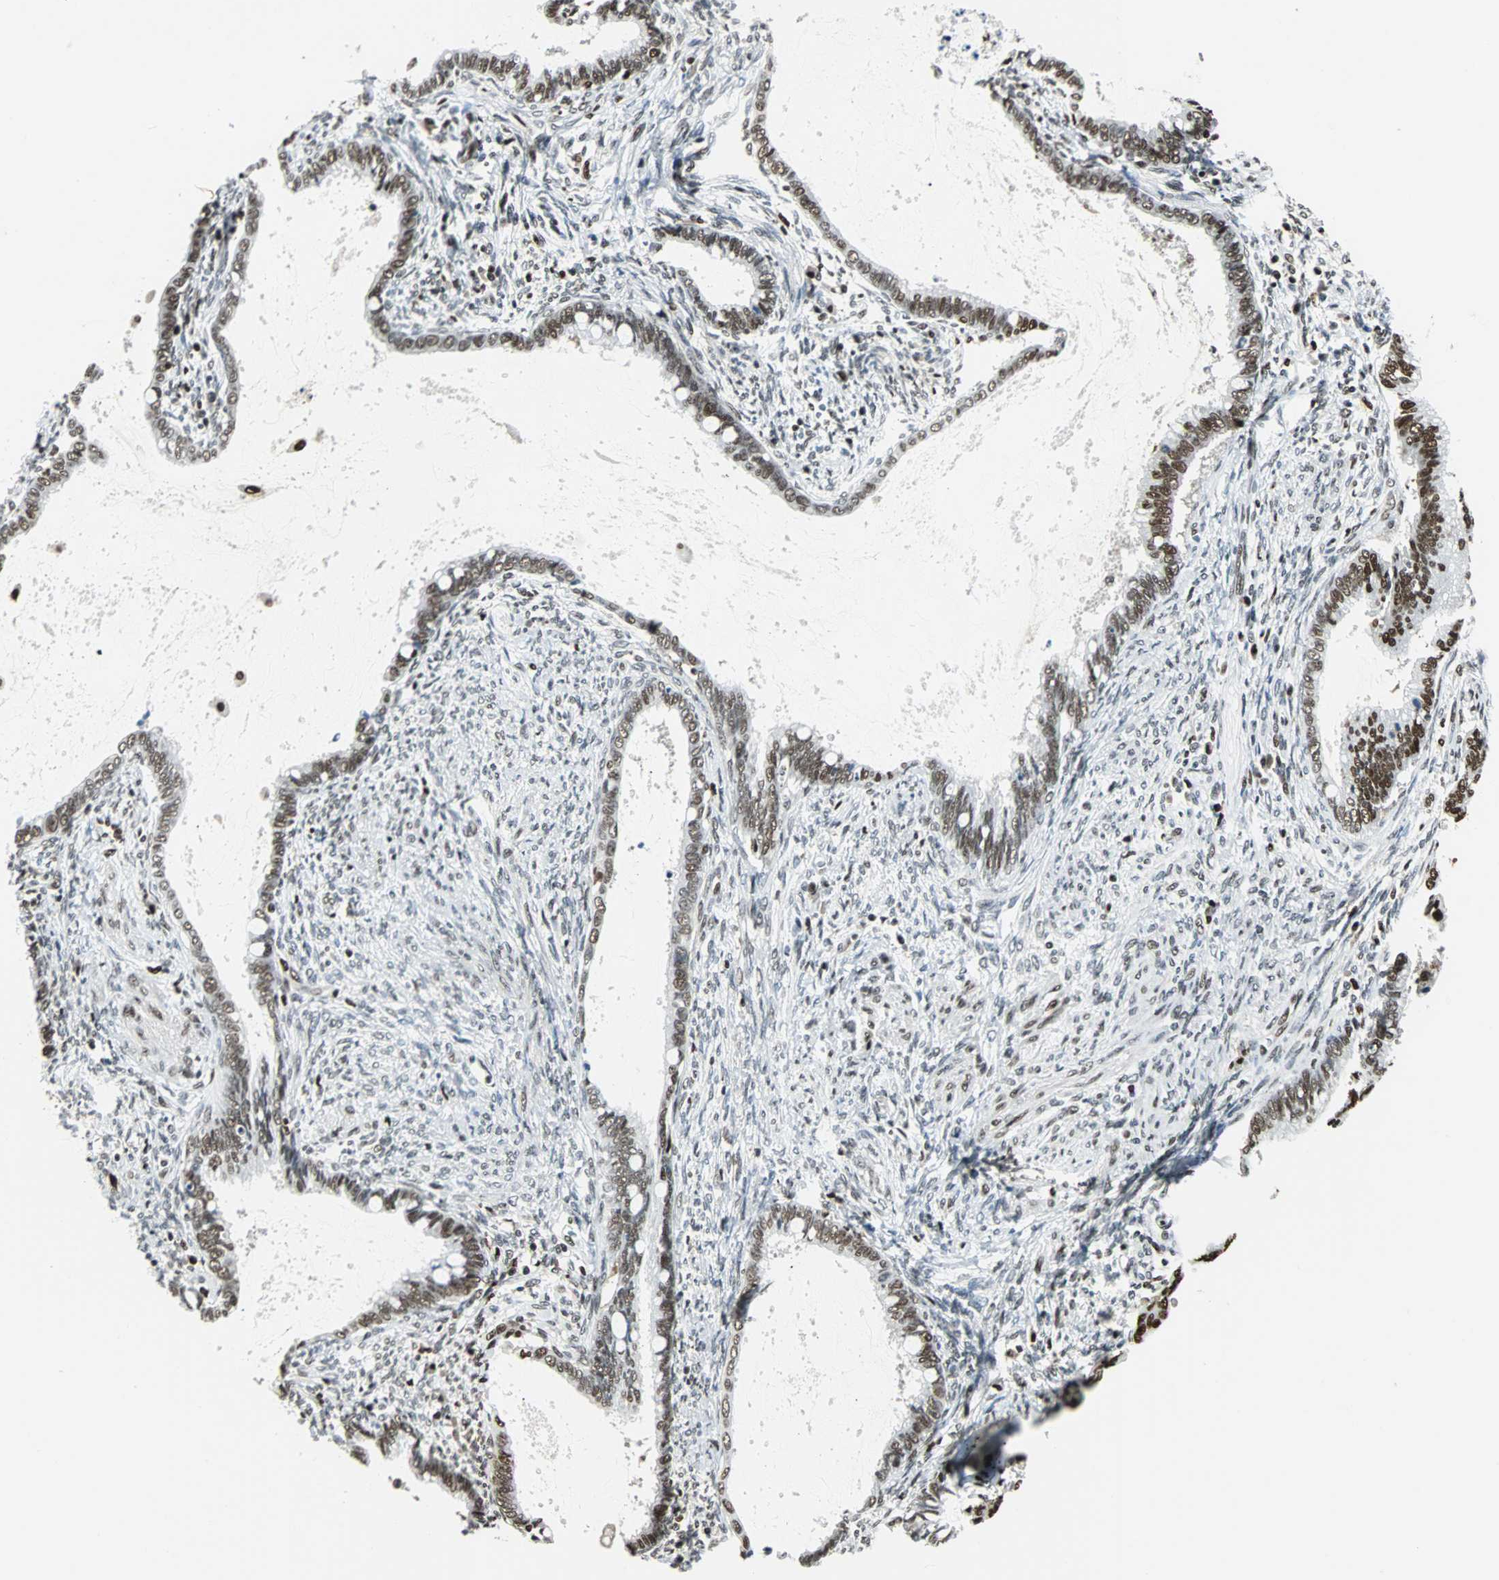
{"staining": {"intensity": "moderate", "quantity": ">75%", "location": "nuclear"}, "tissue": "cervical cancer", "cell_type": "Tumor cells", "image_type": "cancer", "snomed": [{"axis": "morphology", "description": "Adenocarcinoma, NOS"}, {"axis": "topography", "description": "Cervix"}], "caption": "Protein staining exhibits moderate nuclear staining in approximately >75% of tumor cells in cervical adenocarcinoma.", "gene": "XRCC4", "patient": {"sex": "female", "age": 44}}